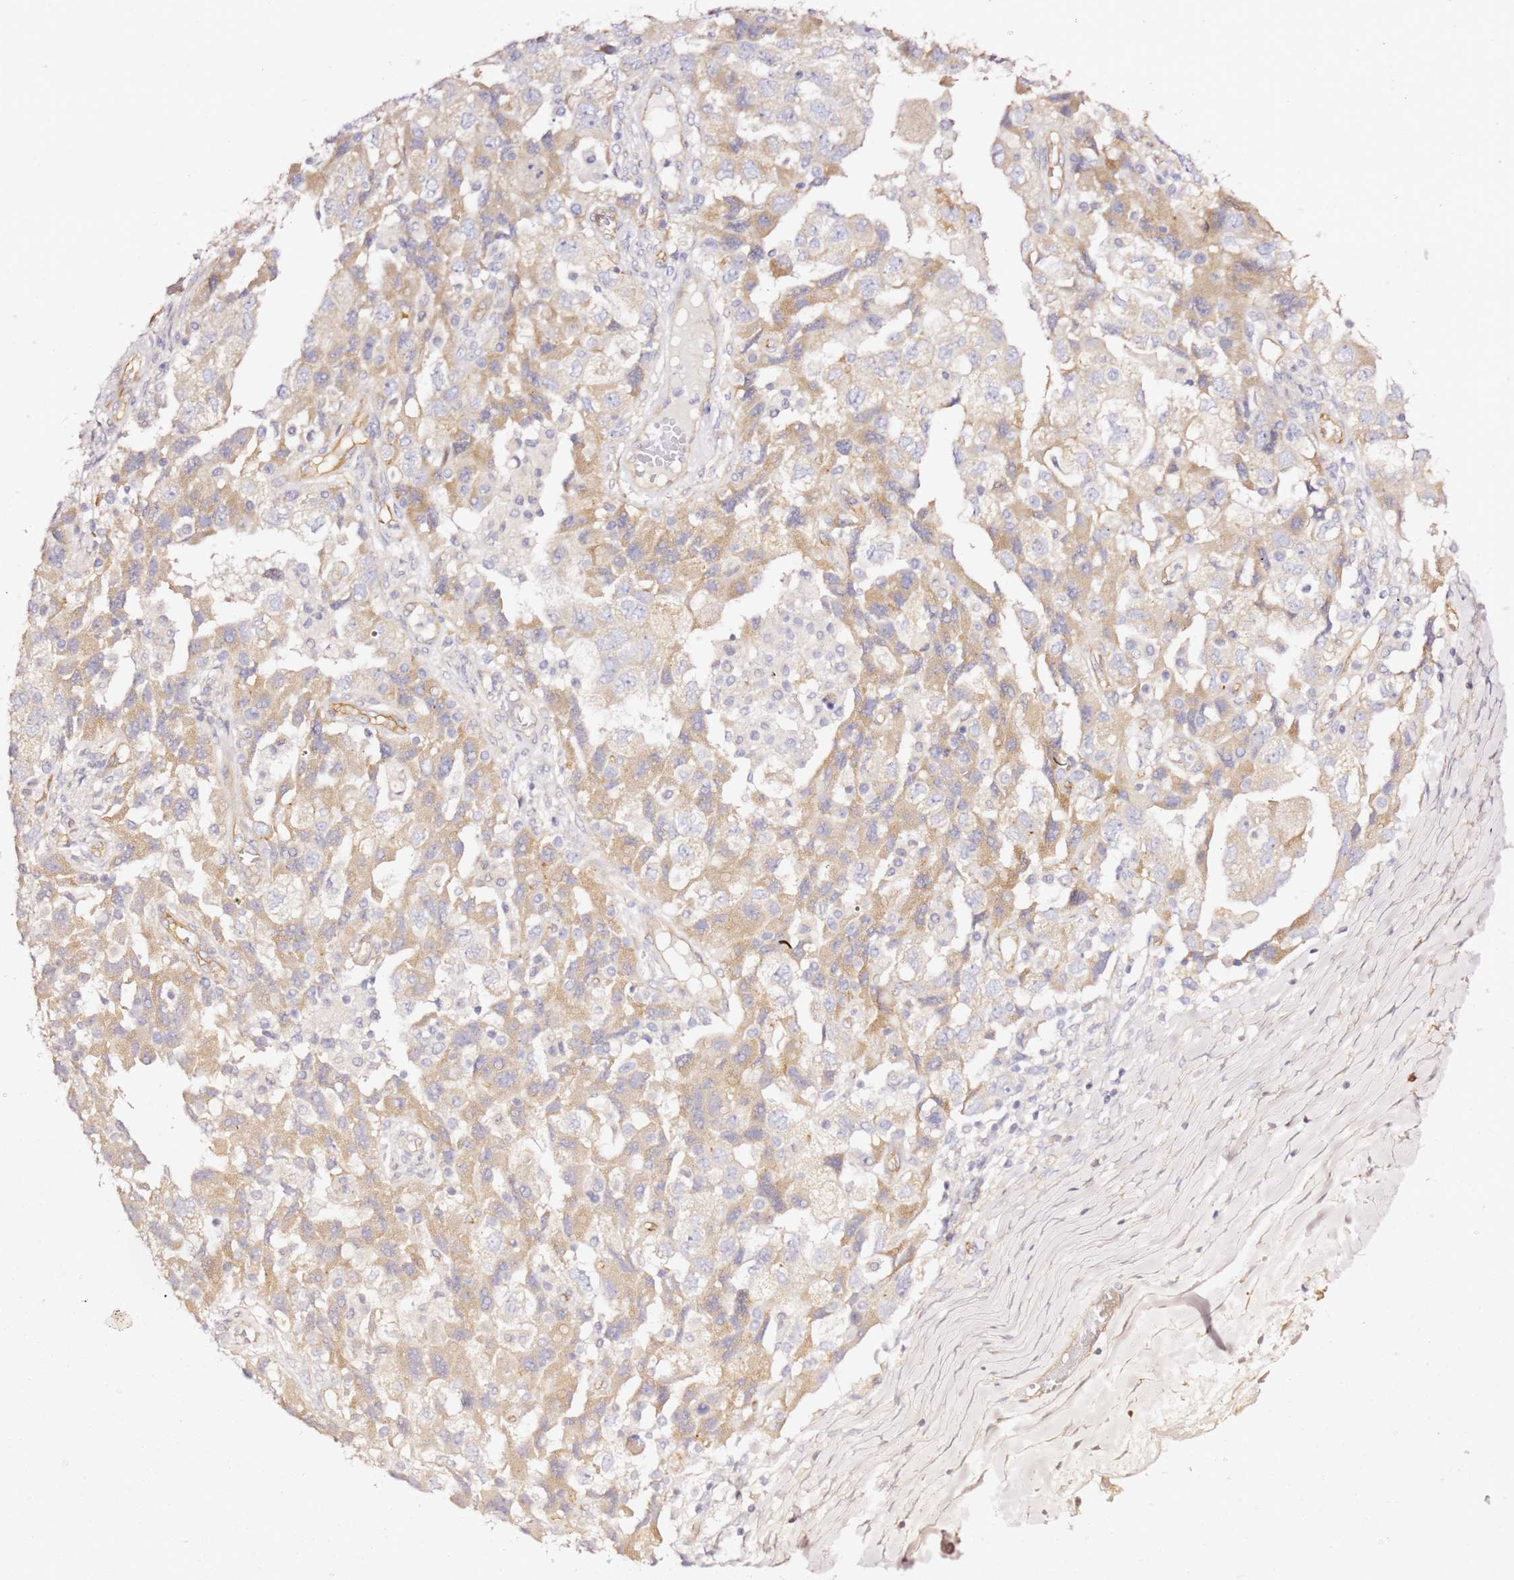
{"staining": {"intensity": "moderate", "quantity": "25%-75%", "location": "cytoplasmic/membranous"}, "tissue": "ovarian cancer", "cell_type": "Tumor cells", "image_type": "cancer", "snomed": [{"axis": "morphology", "description": "Carcinoma, NOS"}, {"axis": "morphology", "description": "Cystadenocarcinoma, serous, NOS"}, {"axis": "topography", "description": "Ovary"}], "caption": "An image of ovarian cancer (serous cystadenocarcinoma) stained for a protein exhibits moderate cytoplasmic/membranous brown staining in tumor cells.", "gene": "KIF7", "patient": {"sex": "female", "age": 69}}